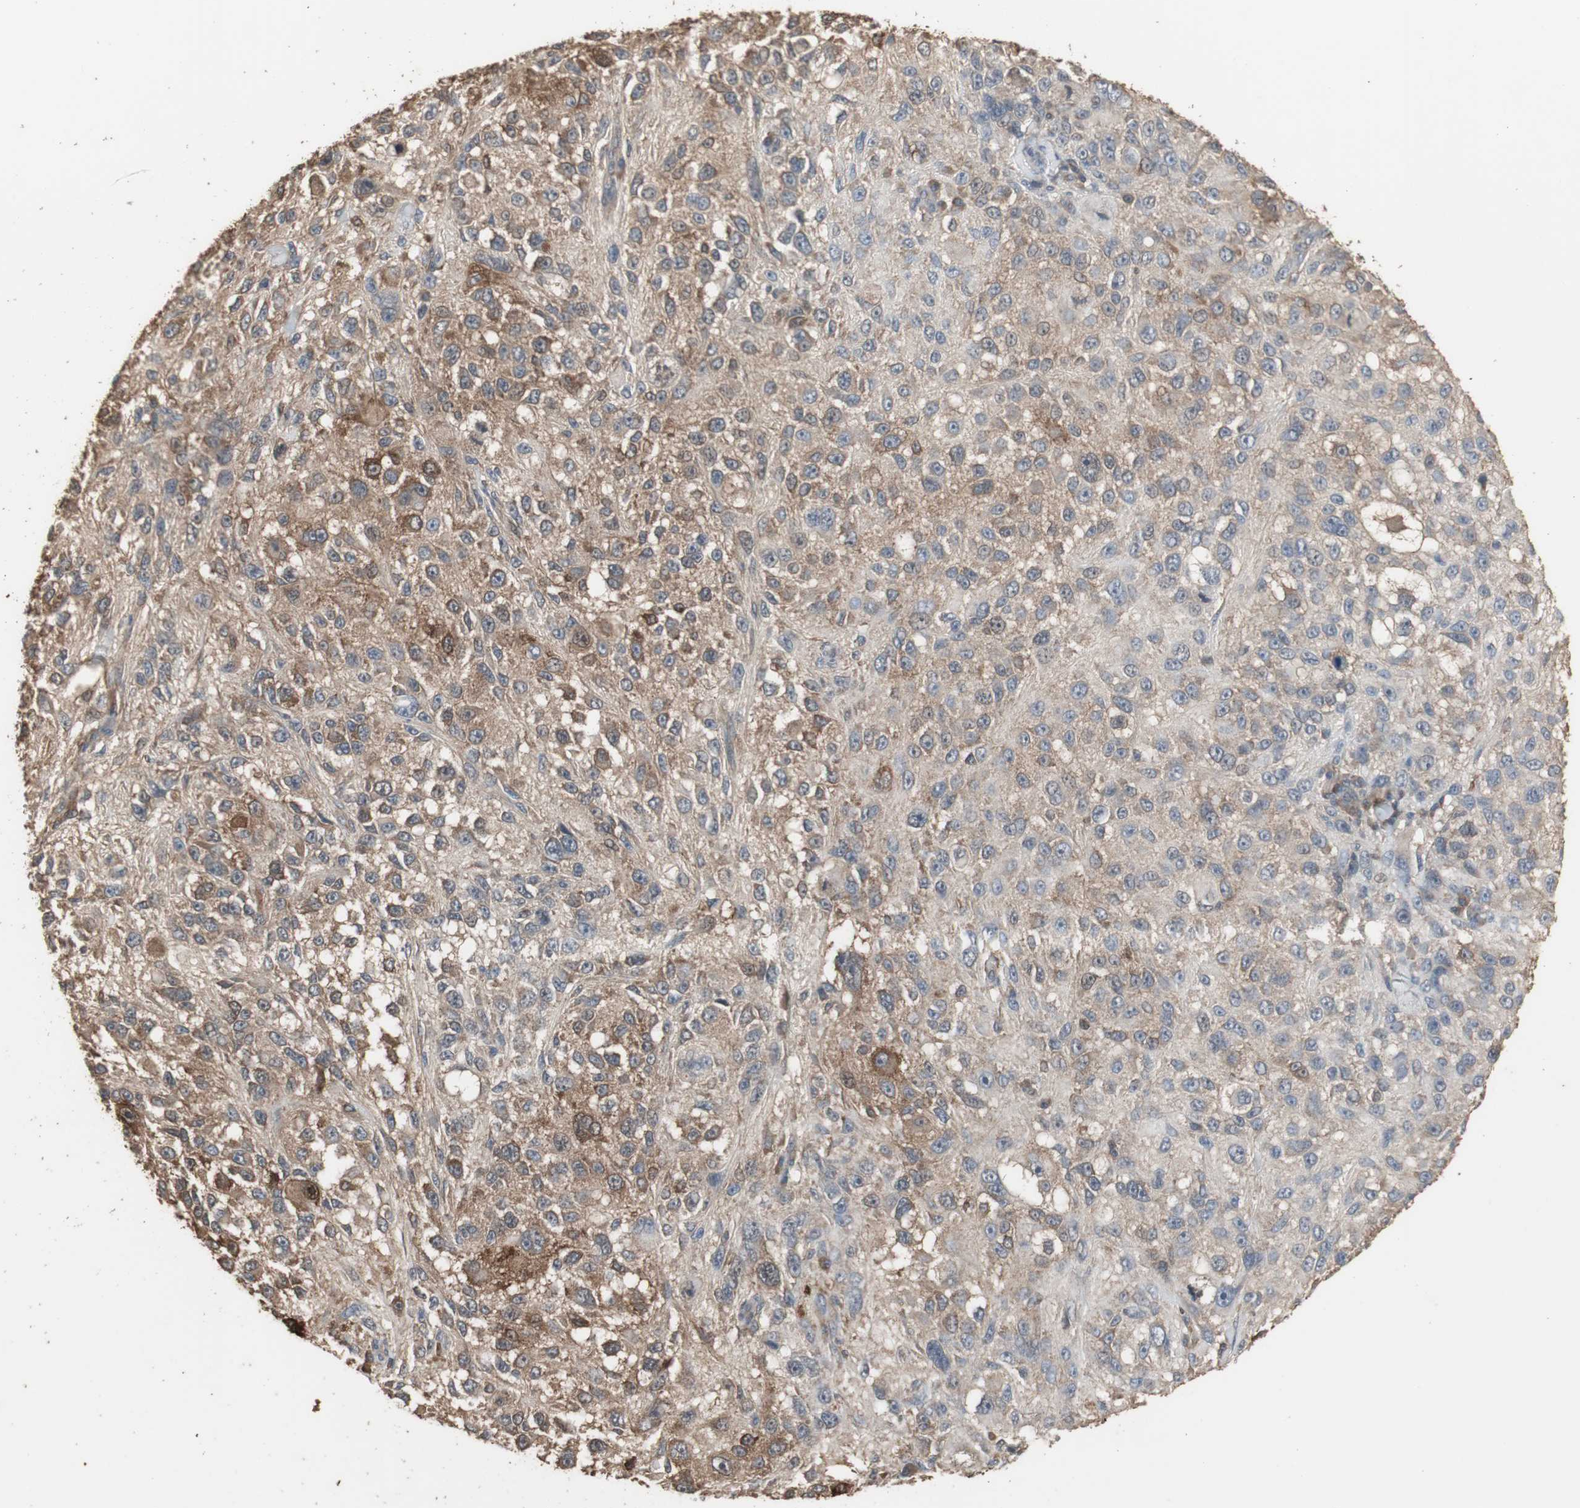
{"staining": {"intensity": "weak", "quantity": ">75%", "location": "cytoplasmic/membranous"}, "tissue": "melanoma", "cell_type": "Tumor cells", "image_type": "cancer", "snomed": [{"axis": "morphology", "description": "Necrosis, NOS"}, {"axis": "morphology", "description": "Malignant melanoma, NOS"}, {"axis": "topography", "description": "Skin"}], "caption": "Weak cytoplasmic/membranous expression for a protein is seen in approximately >75% of tumor cells of melanoma using immunohistochemistry (IHC).", "gene": "HPRT1", "patient": {"sex": "female", "age": 87}}